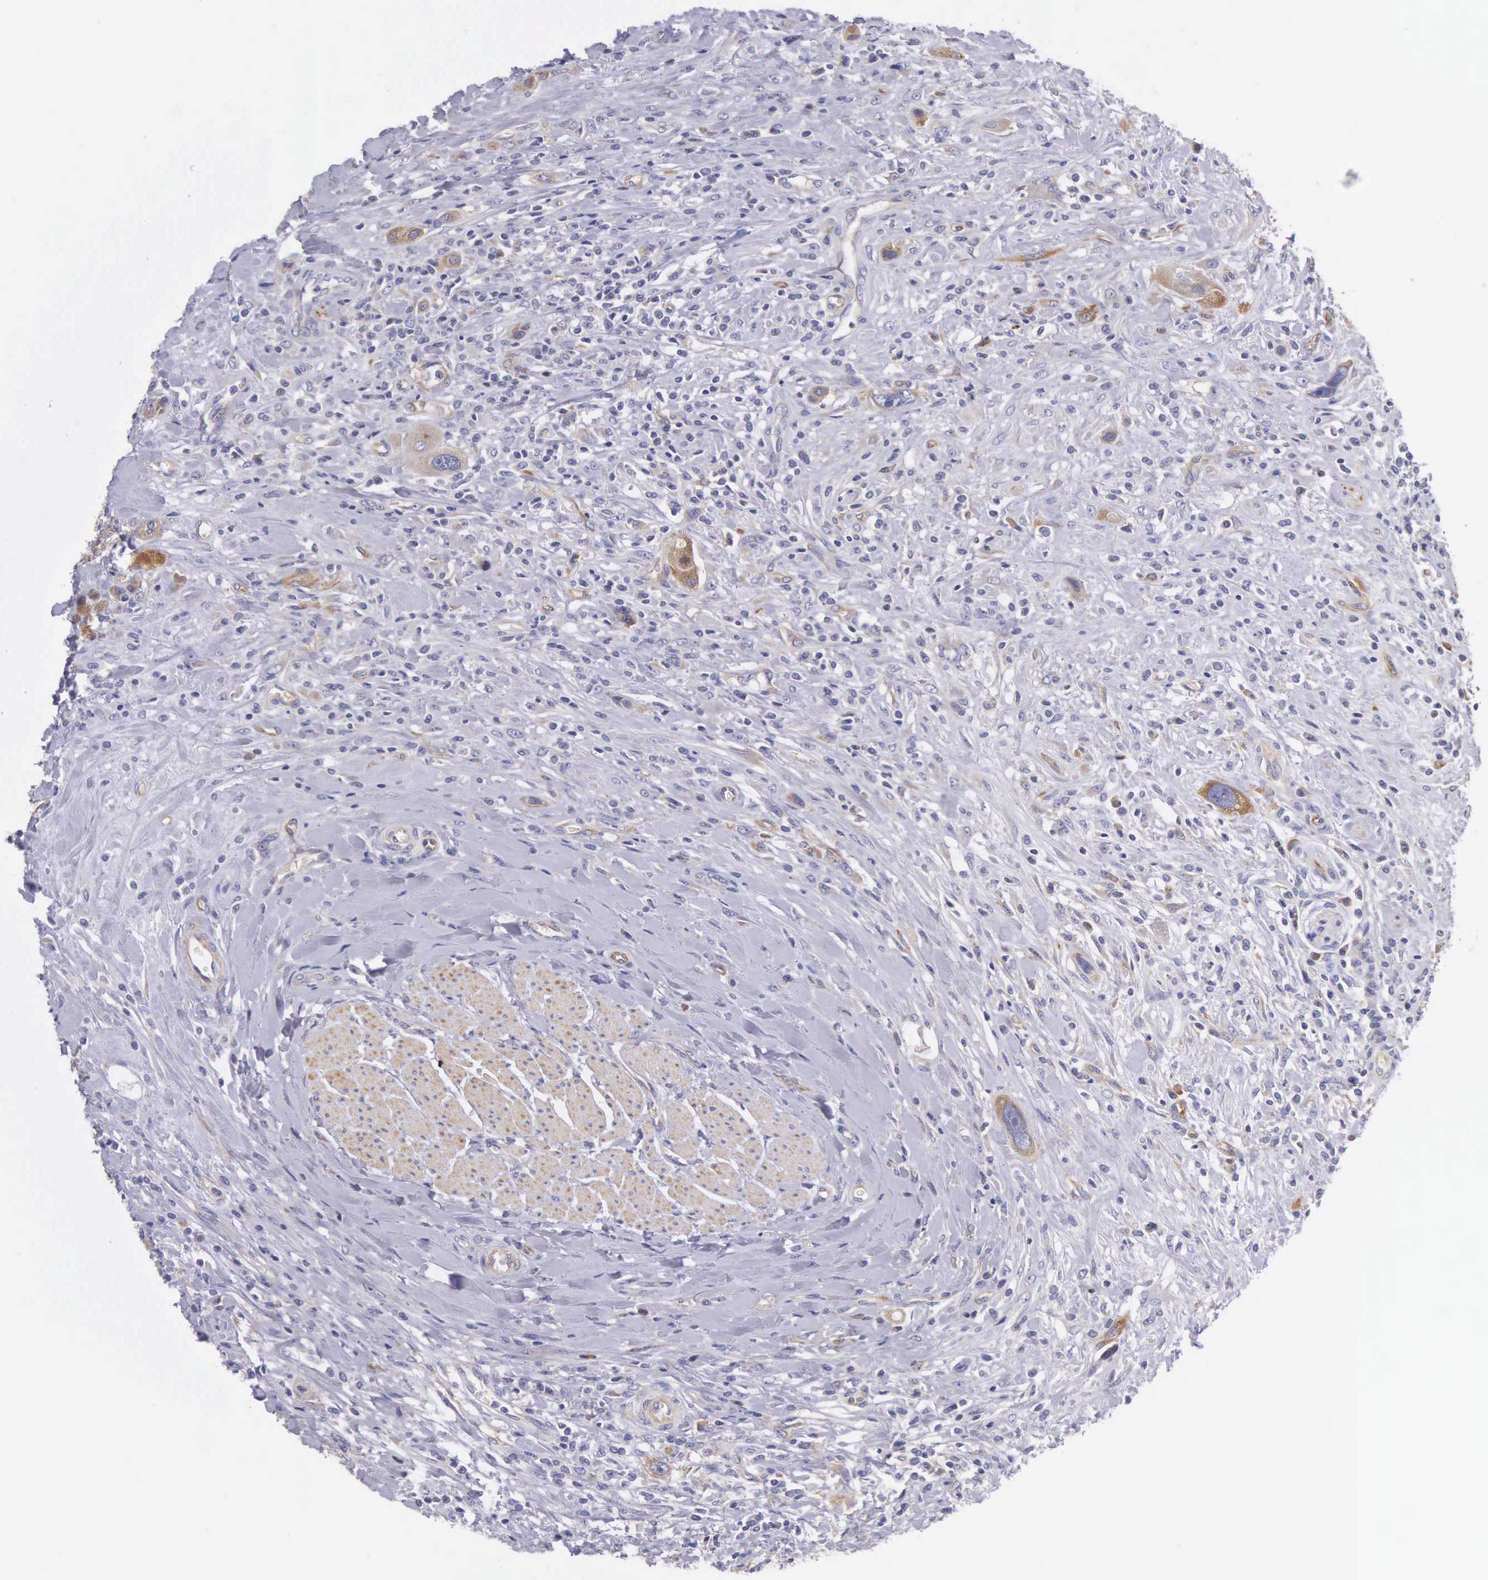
{"staining": {"intensity": "weak", "quantity": "25%-75%", "location": "cytoplasmic/membranous"}, "tissue": "urothelial cancer", "cell_type": "Tumor cells", "image_type": "cancer", "snomed": [{"axis": "morphology", "description": "Urothelial carcinoma, High grade"}, {"axis": "topography", "description": "Urinary bladder"}], "caption": "Immunohistochemical staining of human urothelial cancer demonstrates low levels of weak cytoplasmic/membranous protein positivity in approximately 25%-75% of tumor cells. The protein of interest is stained brown, and the nuclei are stained in blue (DAB IHC with brightfield microscopy, high magnification).", "gene": "OSBPL3", "patient": {"sex": "male", "age": 50}}